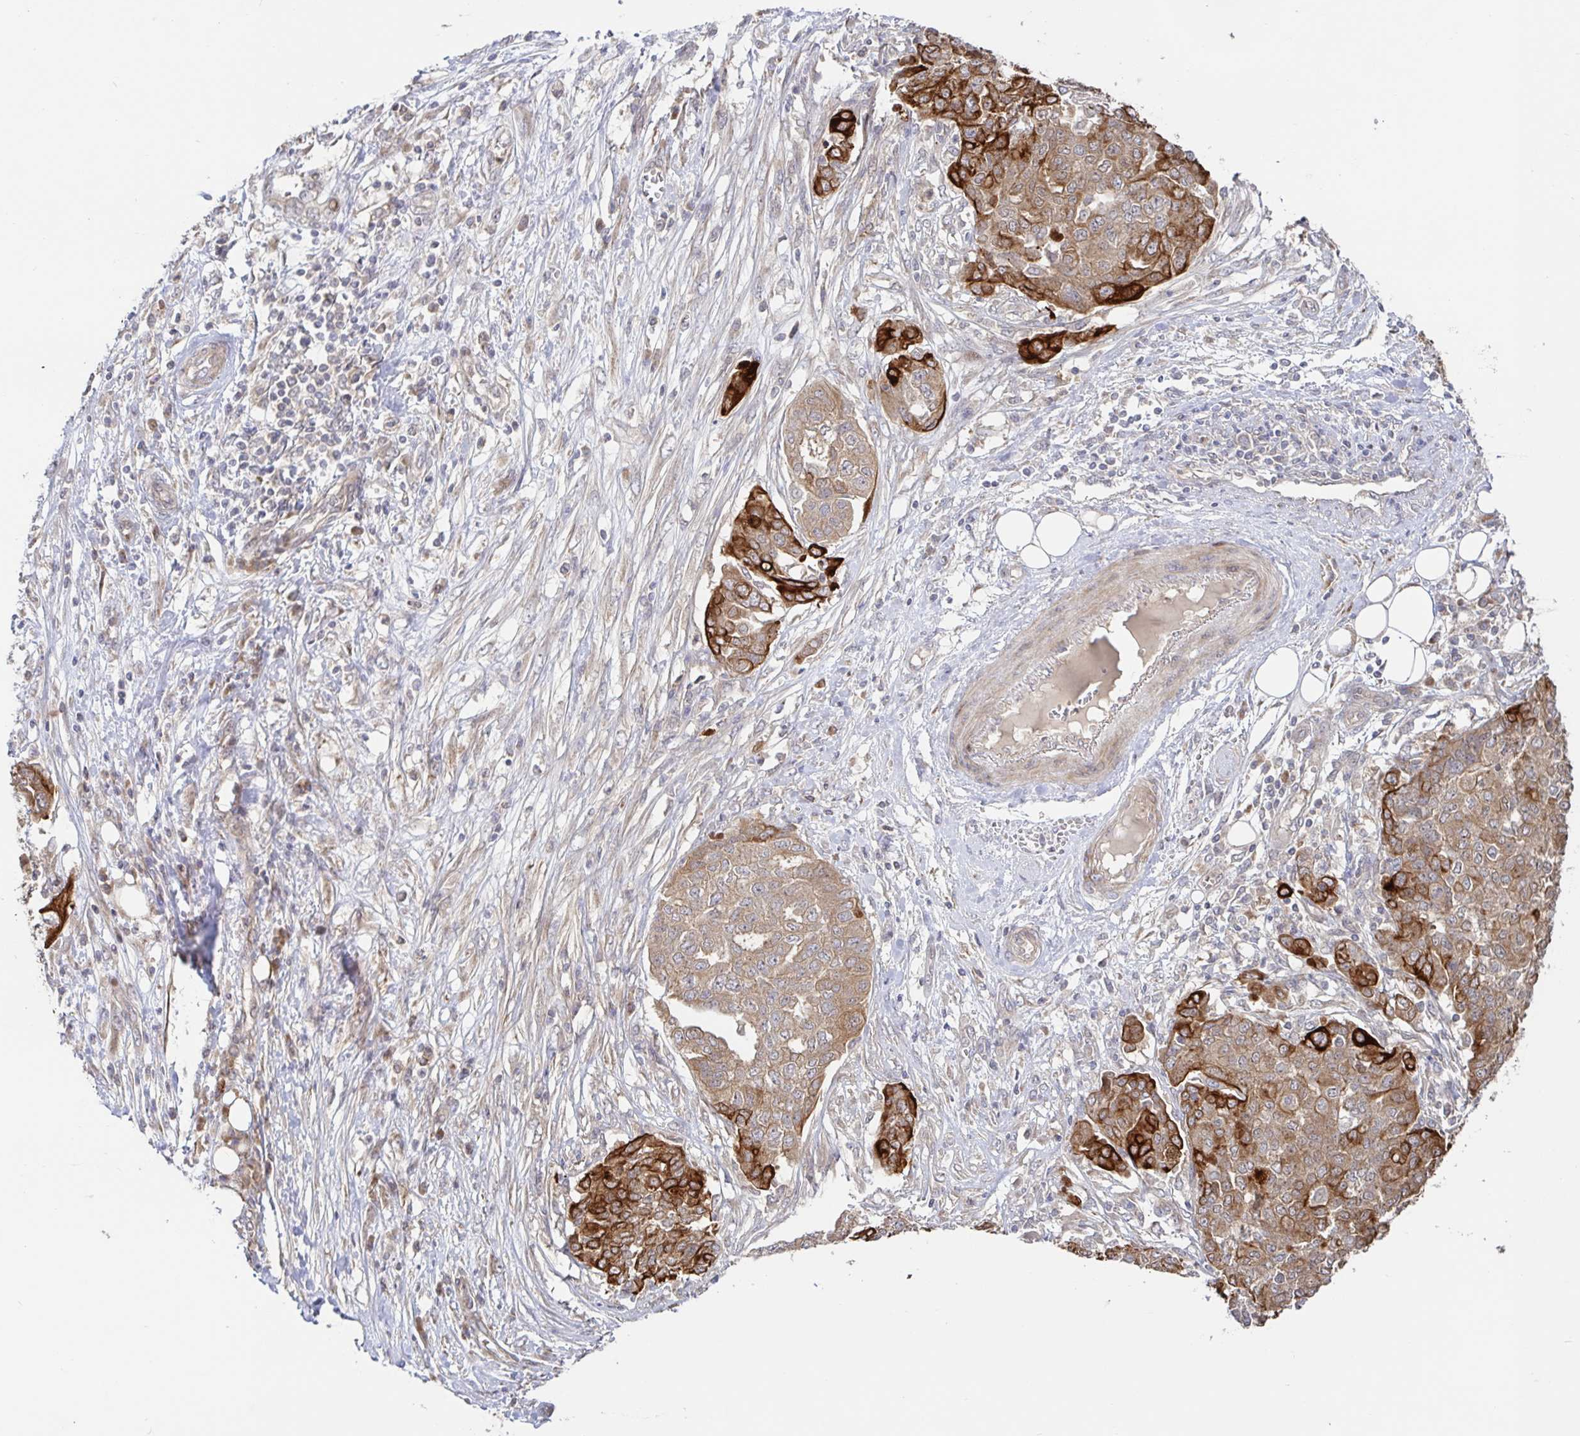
{"staining": {"intensity": "strong", "quantity": "<25%", "location": "cytoplasmic/membranous"}, "tissue": "ovarian cancer", "cell_type": "Tumor cells", "image_type": "cancer", "snomed": [{"axis": "morphology", "description": "Cystadenocarcinoma, serous, NOS"}, {"axis": "topography", "description": "Soft tissue"}, {"axis": "topography", "description": "Ovary"}], "caption": "A histopathology image of ovarian cancer stained for a protein exhibits strong cytoplasmic/membranous brown staining in tumor cells. (Brightfield microscopy of DAB IHC at high magnification).", "gene": "AACS", "patient": {"sex": "female", "age": 57}}